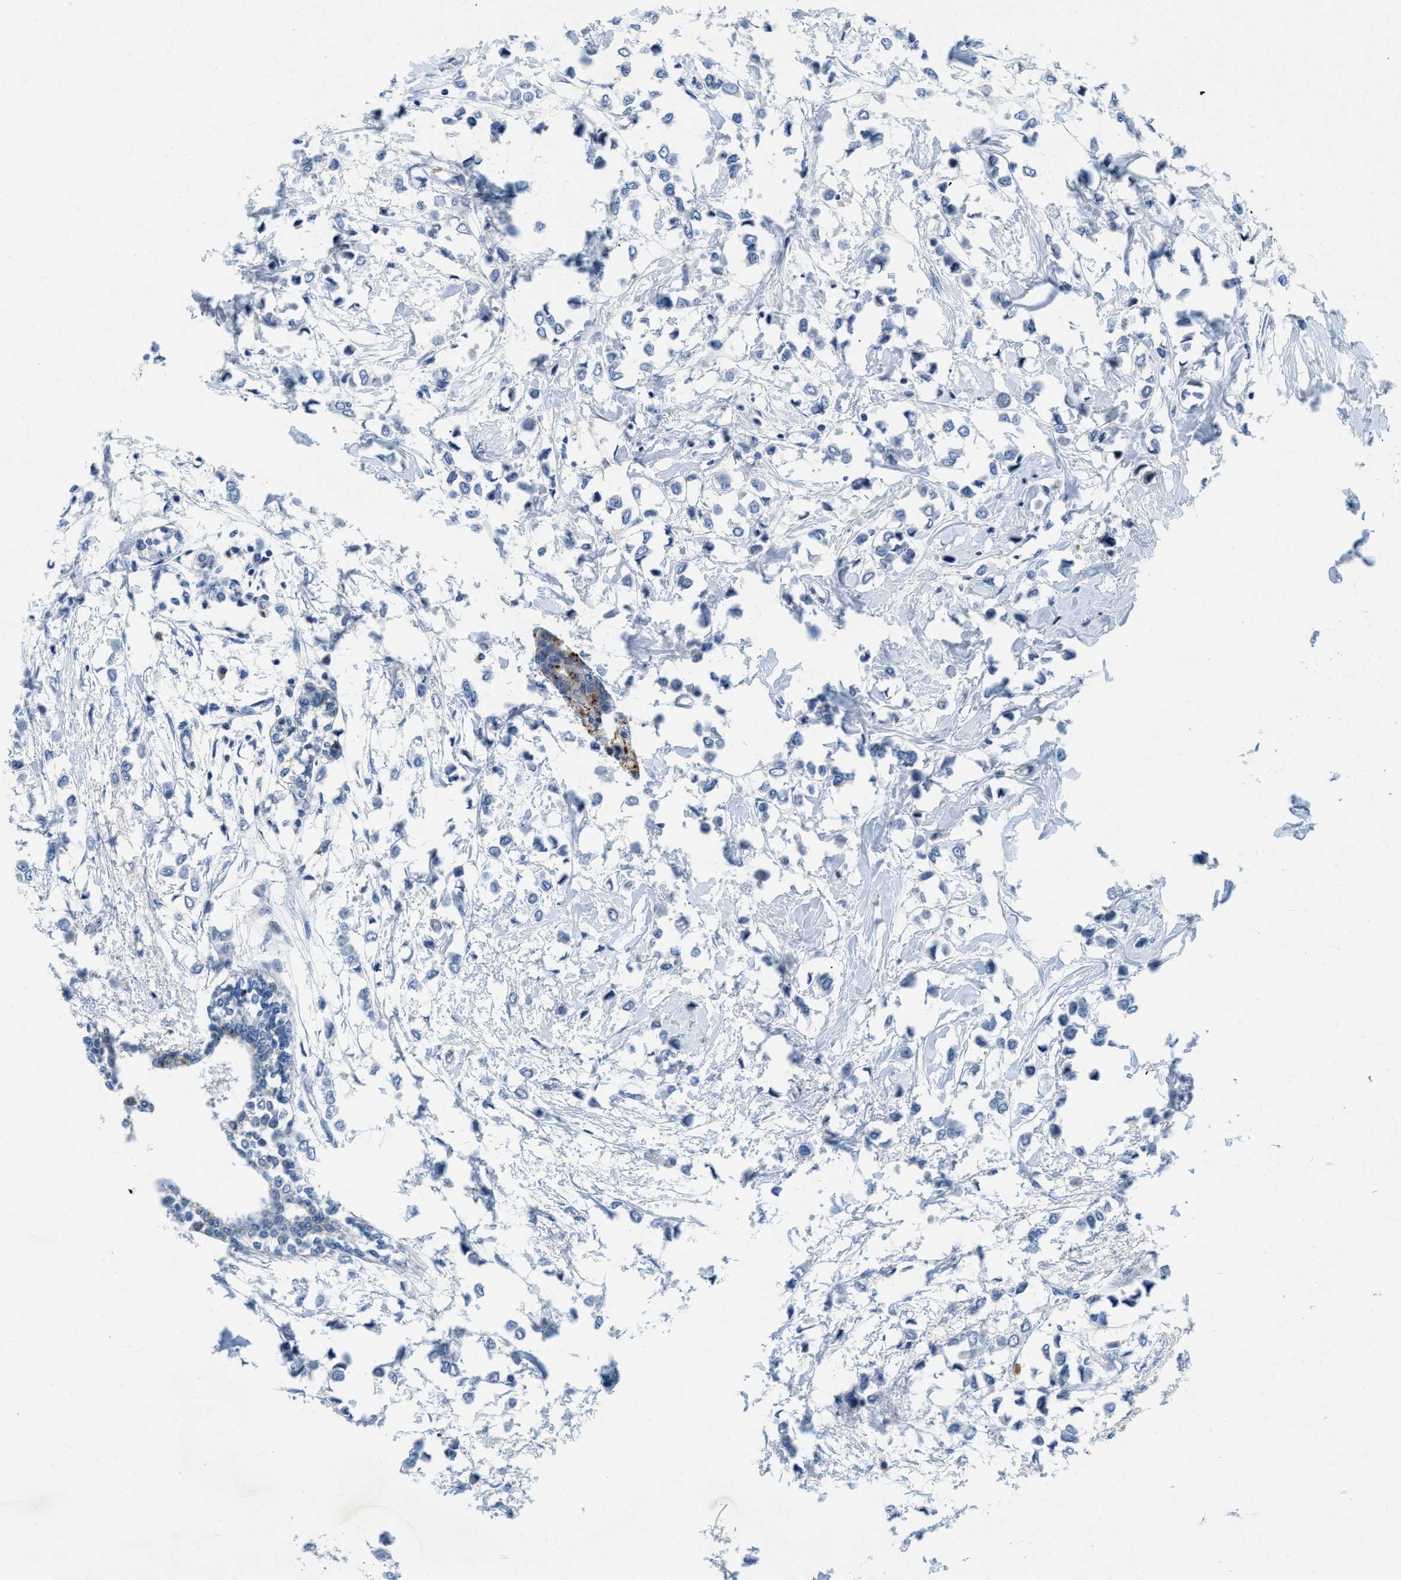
{"staining": {"intensity": "negative", "quantity": "none", "location": "none"}, "tissue": "breast cancer", "cell_type": "Tumor cells", "image_type": "cancer", "snomed": [{"axis": "morphology", "description": "Lobular carcinoma"}, {"axis": "topography", "description": "Breast"}], "caption": "The image exhibits no significant staining in tumor cells of breast cancer.", "gene": "TSPAN3", "patient": {"sex": "female", "age": 51}}